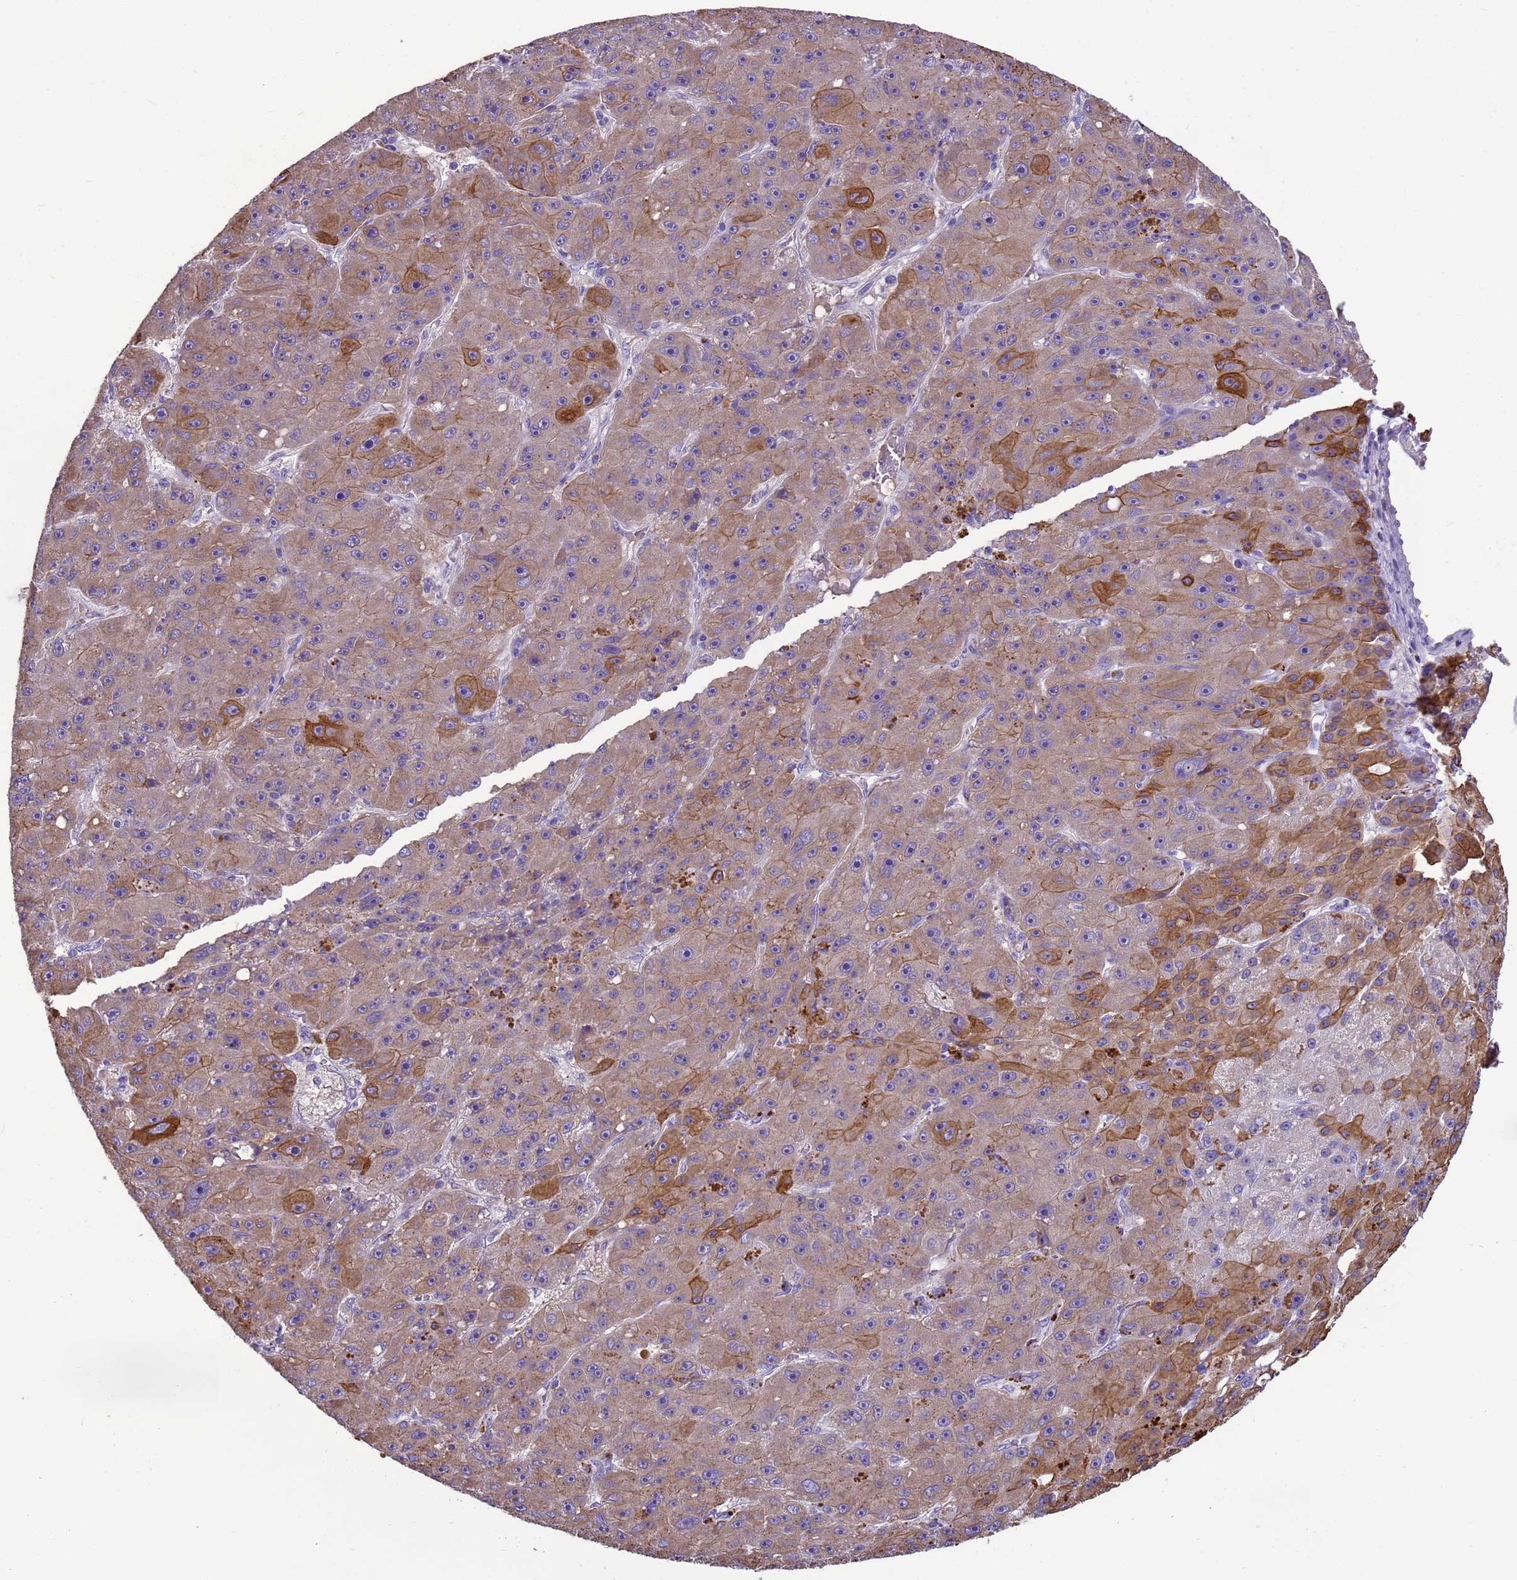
{"staining": {"intensity": "moderate", "quantity": "25%-75%", "location": "cytoplasmic/membranous"}, "tissue": "liver cancer", "cell_type": "Tumor cells", "image_type": "cancer", "snomed": [{"axis": "morphology", "description": "Carcinoma, Hepatocellular, NOS"}, {"axis": "topography", "description": "Liver"}], "caption": "Tumor cells demonstrate medium levels of moderate cytoplasmic/membranous expression in approximately 25%-75% of cells in liver cancer (hepatocellular carcinoma).", "gene": "PIEZO2", "patient": {"sex": "male", "age": 67}}